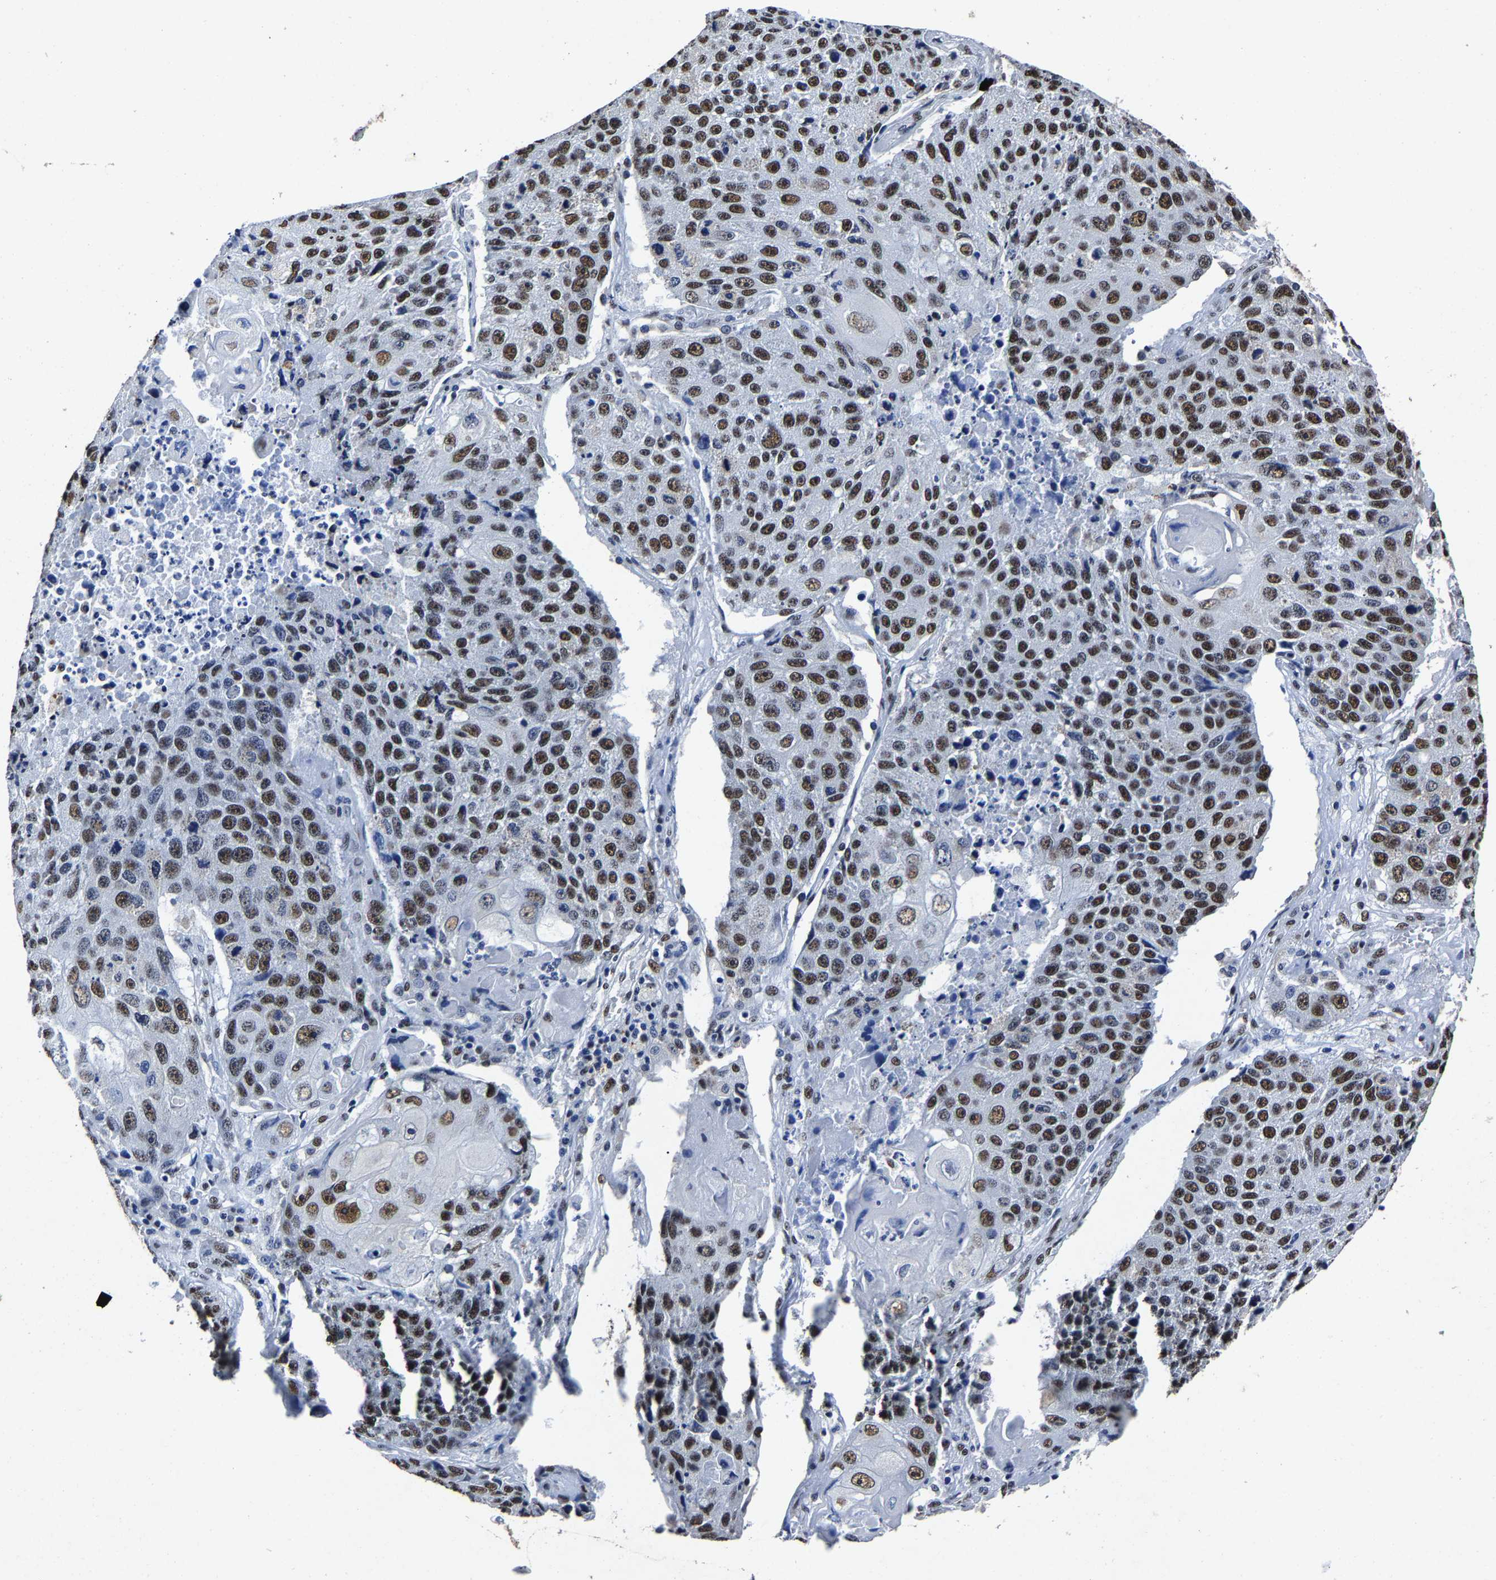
{"staining": {"intensity": "strong", "quantity": ">75%", "location": "nuclear"}, "tissue": "lung cancer", "cell_type": "Tumor cells", "image_type": "cancer", "snomed": [{"axis": "morphology", "description": "Squamous cell carcinoma, NOS"}, {"axis": "topography", "description": "Lung"}], "caption": "Lung squamous cell carcinoma was stained to show a protein in brown. There is high levels of strong nuclear expression in approximately >75% of tumor cells.", "gene": "RBM45", "patient": {"sex": "male", "age": 61}}